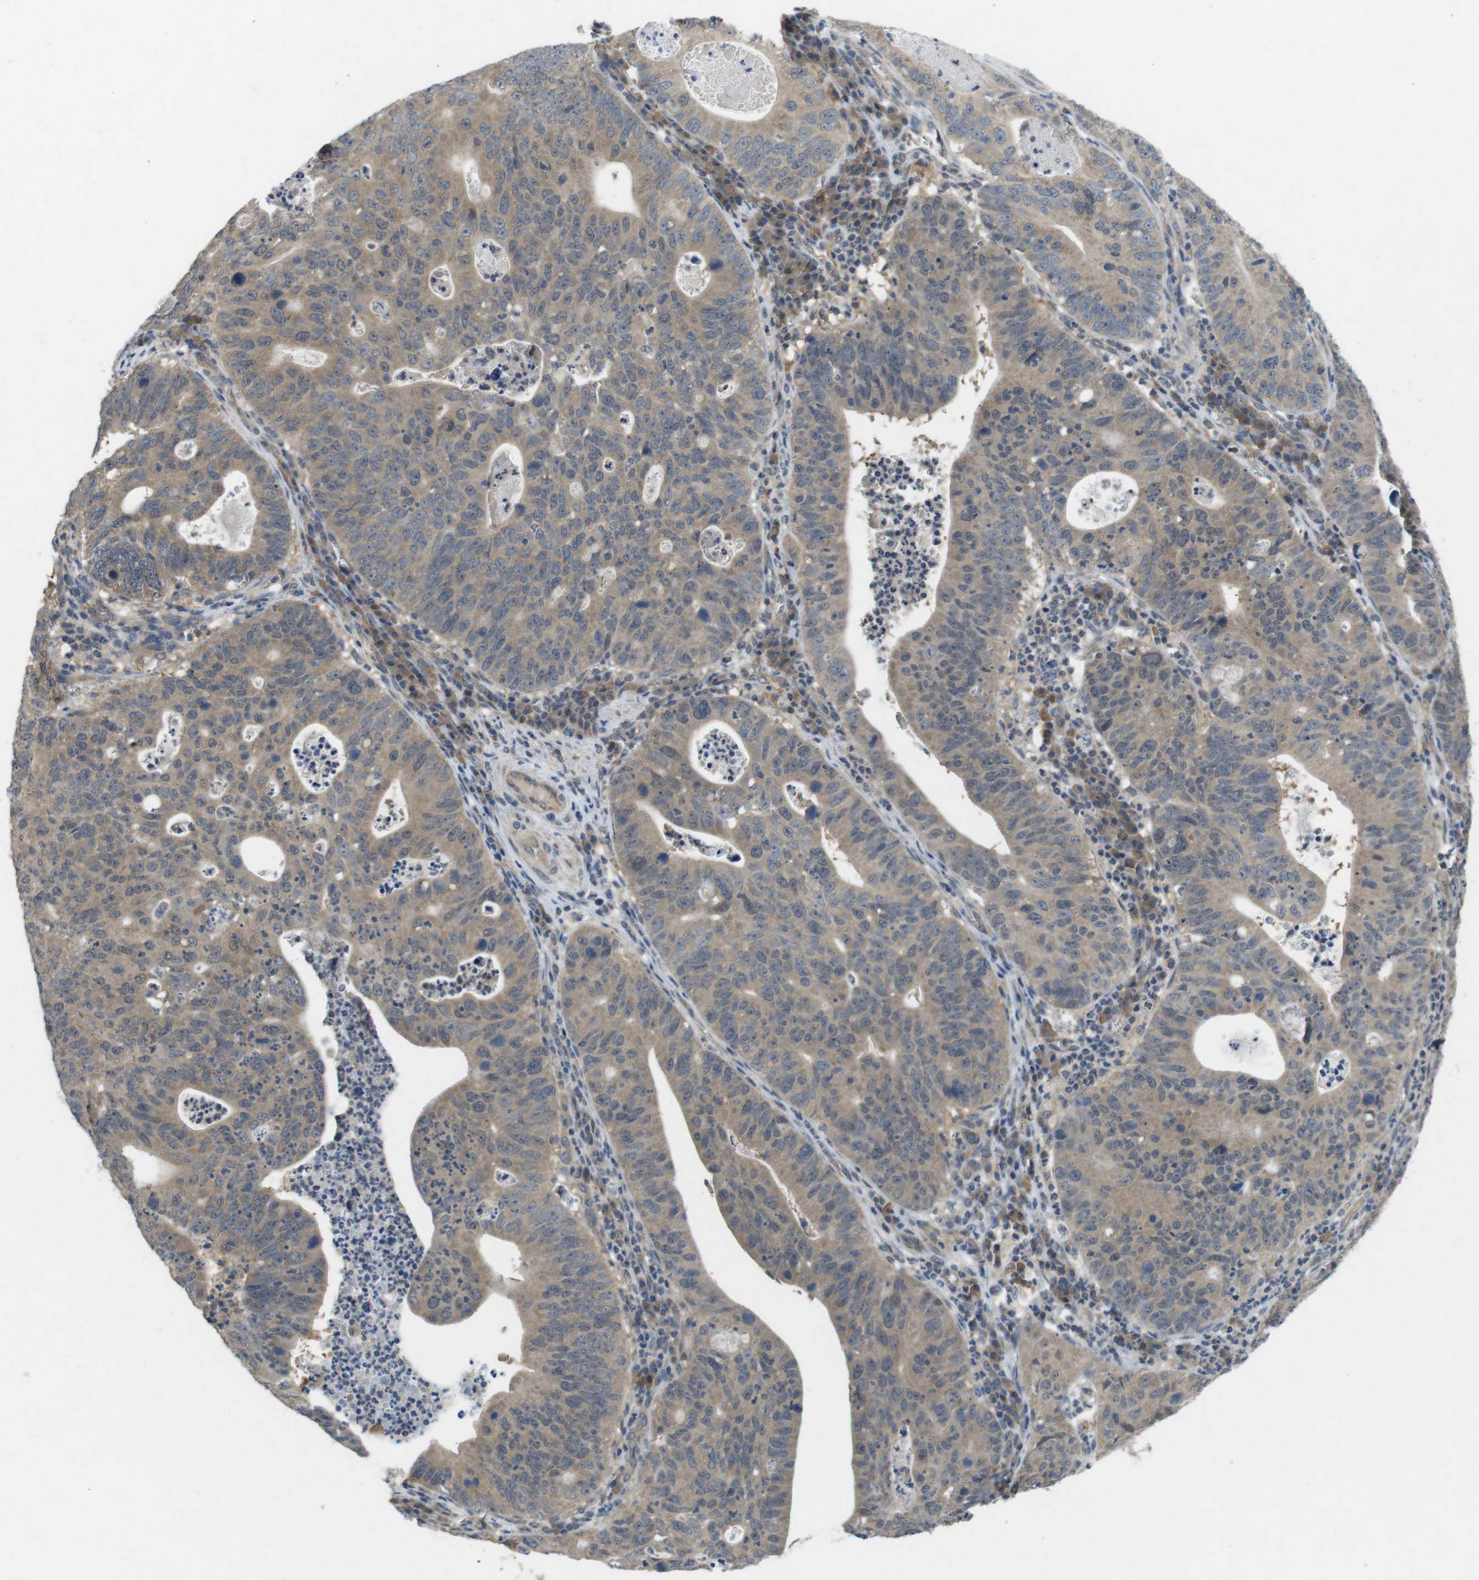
{"staining": {"intensity": "weak", "quantity": "25%-75%", "location": "cytoplasmic/membranous"}, "tissue": "stomach cancer", "cell_type": "Tumor cells", "image_type": "cancer", "snomed": [{"axis": "morphology", "description": "Adenocarcinoma, NOS"}, {"axis": "topography", "description": "Stomach"}], "caption": "Protein staining shows weak cytoplasmic/membranous staining in approximately 25%-75% of tumor cells in adenocarcinoma (stomach).", "gene": "SUGT1", "patient": {"sex": "male", "age": 59}}